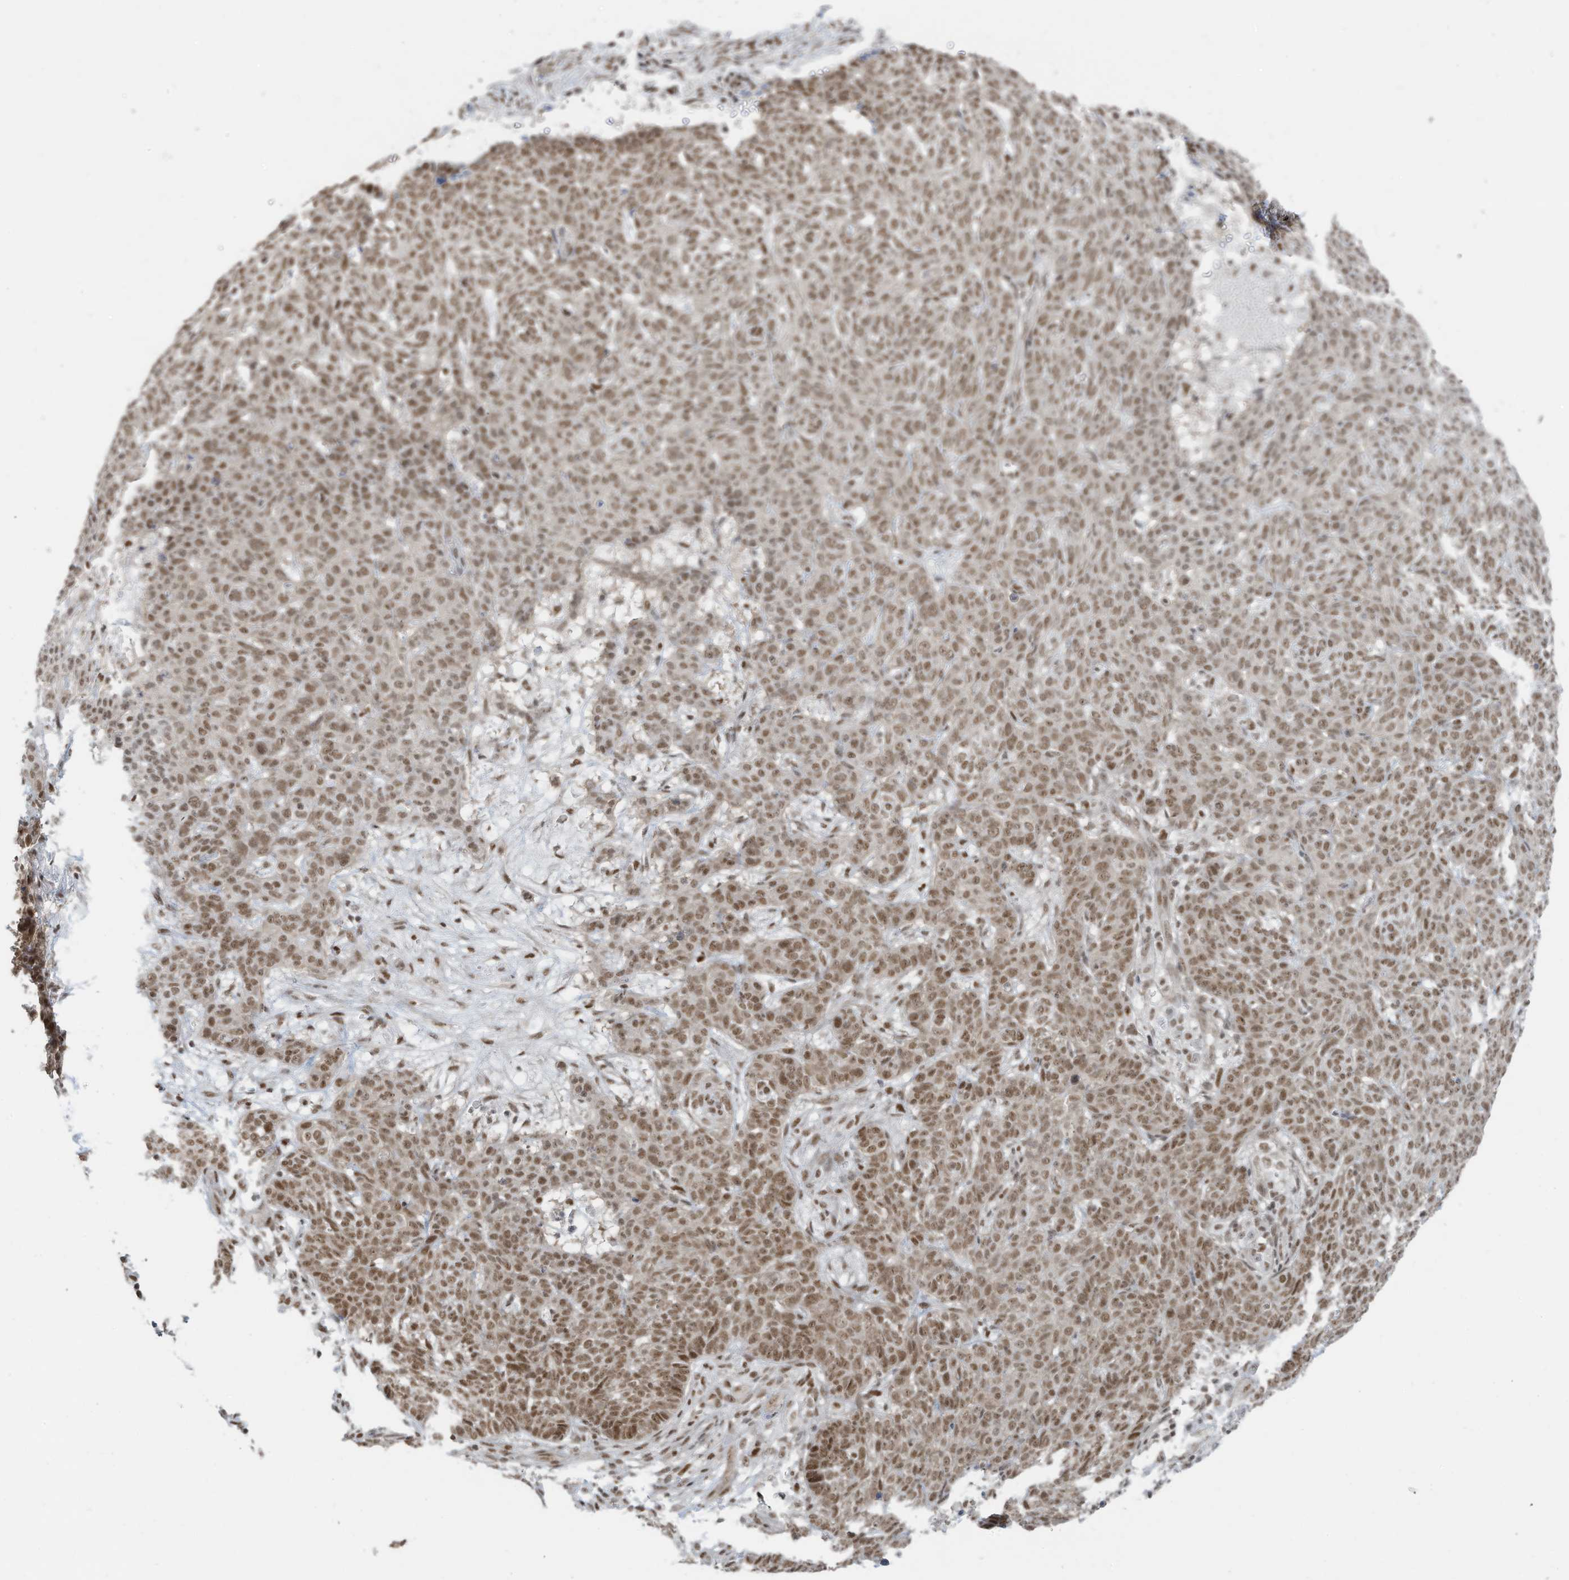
{"staining": {"intensity": "moderate", "quantity": ">75%", "location": "nuclear"}, "tissue": "skin cancer", "cell_type": "Tumor cells", "image_type": "cancer", "snomed": [{"axis": "morphology", "description": "Basal cell carcinoma"}, {"axis": "topography", "description": "Skin"}], "caption": "A high-resolution image shows IHC staining of skin cancer, which reveals moderate nuclear positivity in approximately >75% of tumor cells.", "gene": "DBR1", "patient": {"sex": "male", "age": 85}}